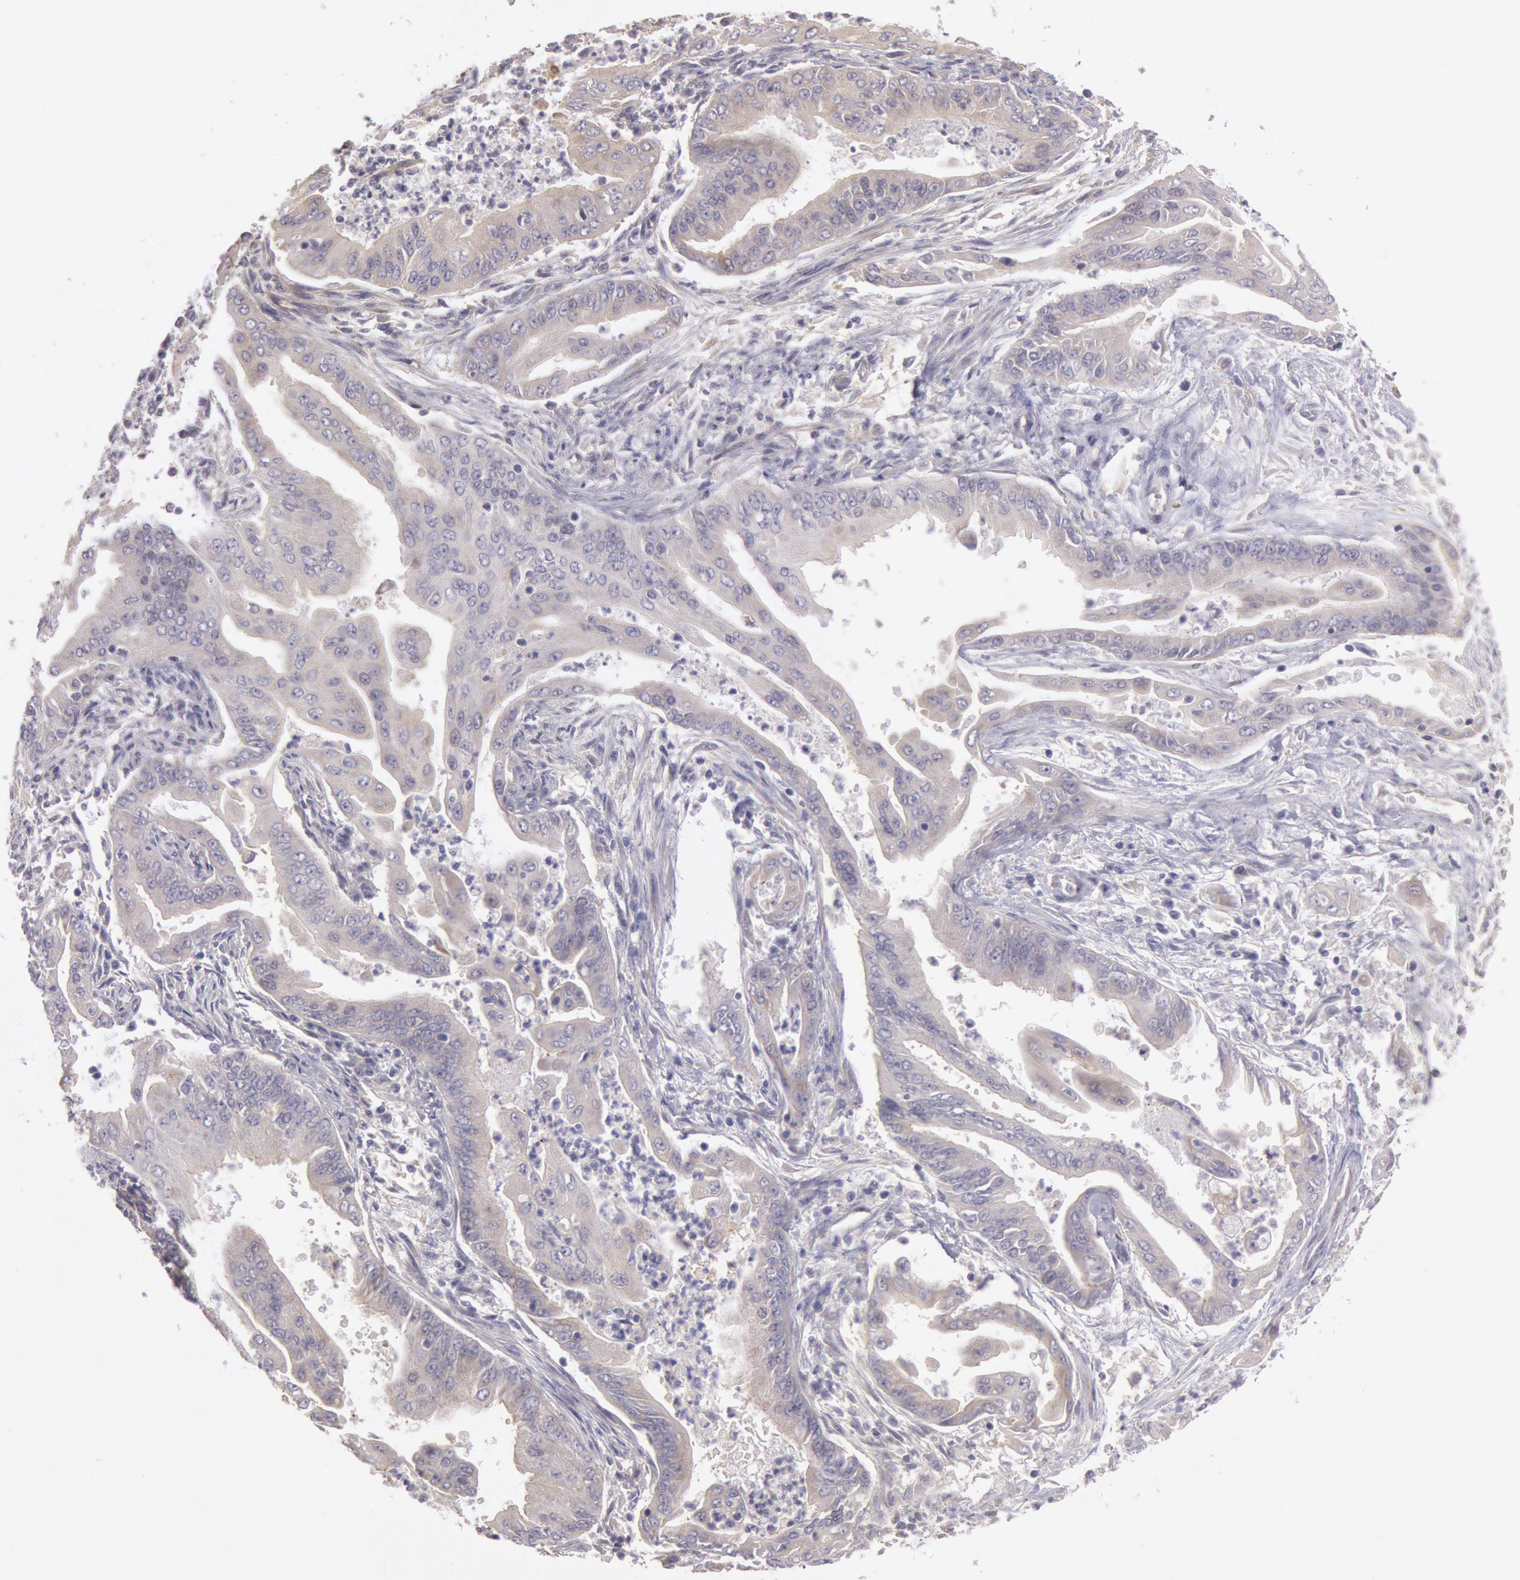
{"staining": {"intensity": "negative", "quantity": "none", "location": "none"}, "tissue": "endometrial cancer", "cell_type": "Tumor cells", "image_type": "cancer", "snomed": [{"axis": "morphology", "description": "Adenocarcinoma, NOS"}, {"axis": "topography", "description": "Endometrium"}], "caption": "Human adenocarcinoma (endometrial) stained for a protein using immunohistochemistry demonstrates no staining in tumor cells.", "gene": "AMOTL1", "patient": {"sex": "female", "age": 63}}